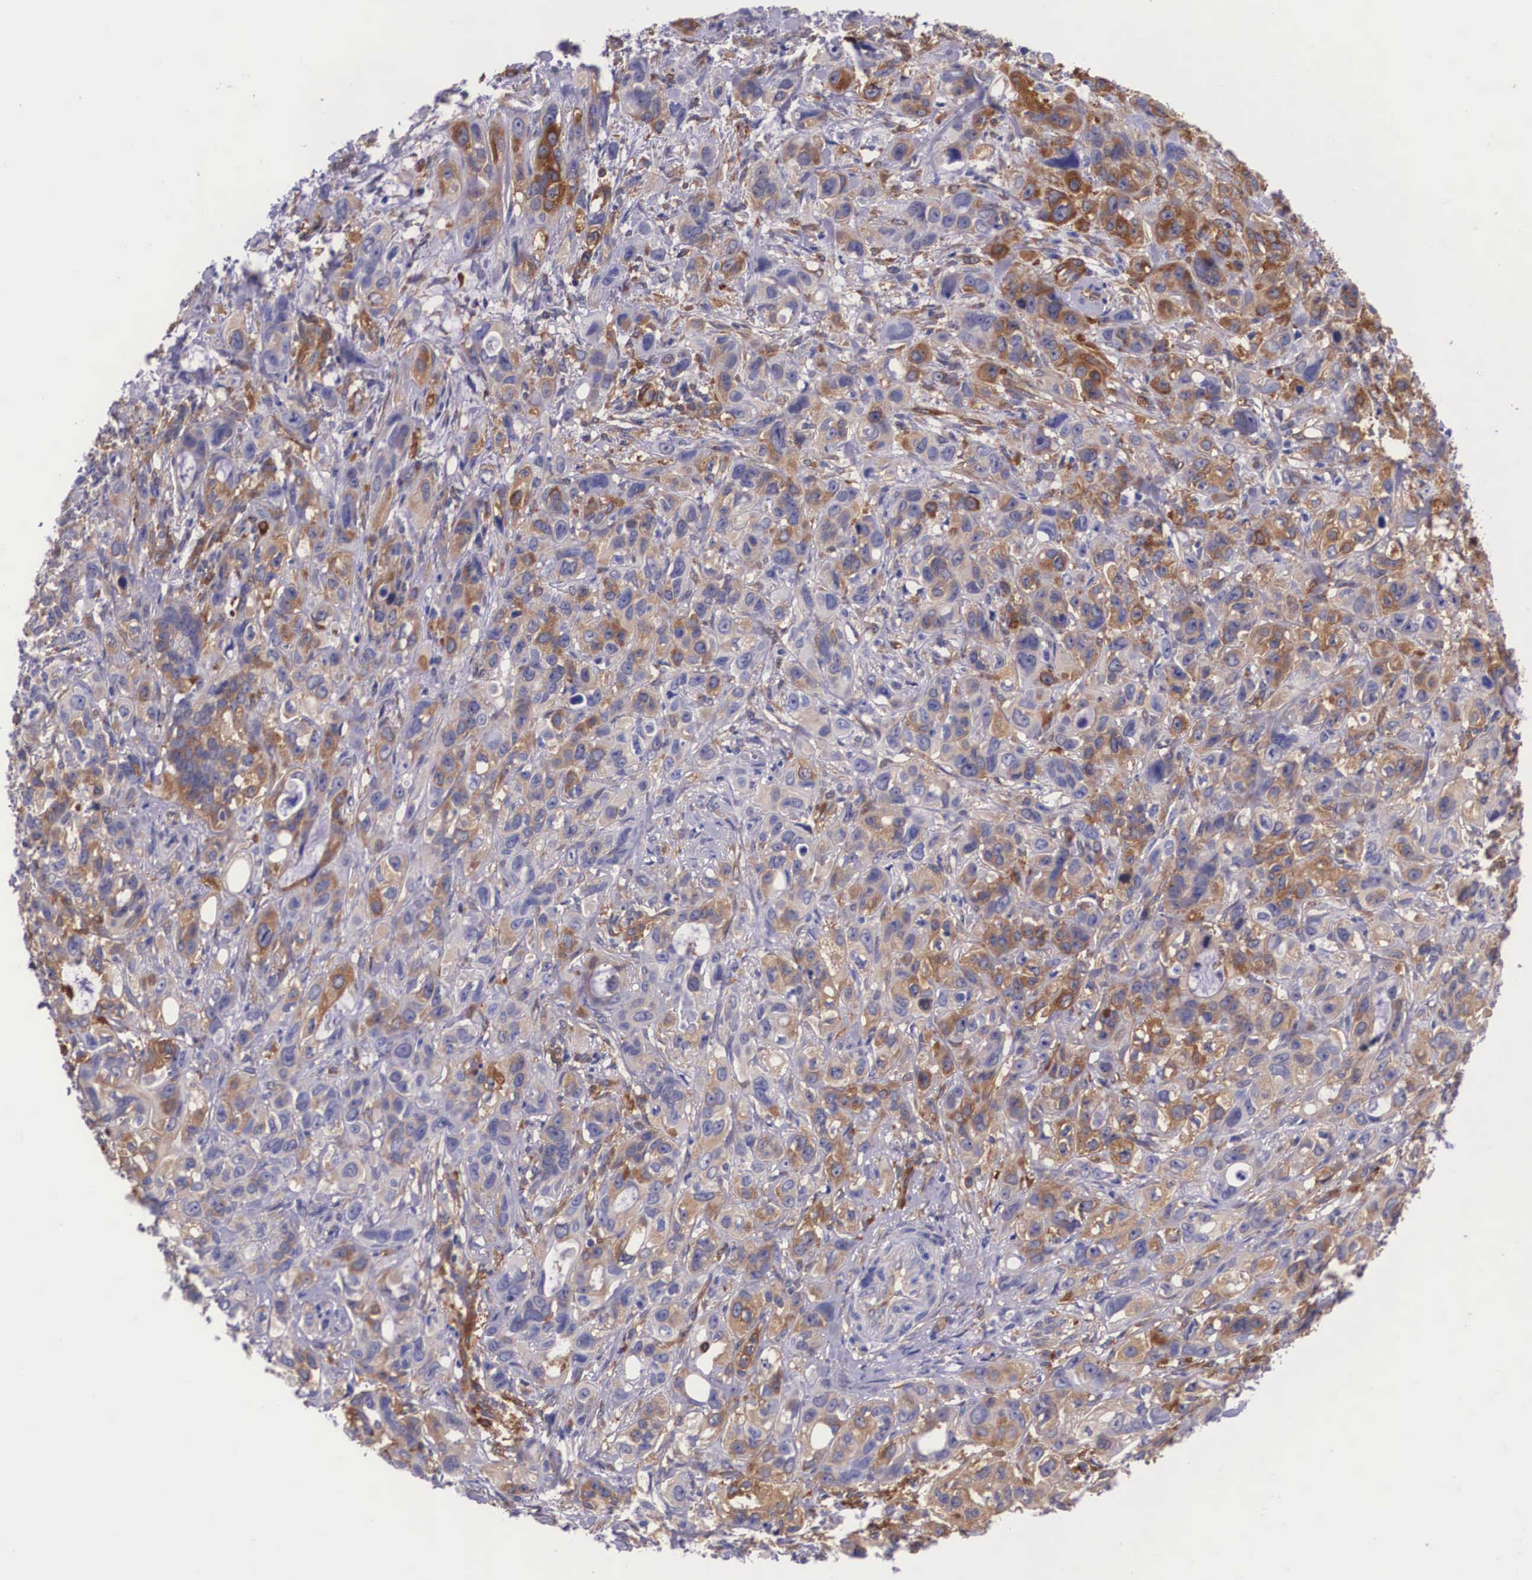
{"staining": {"intensity": "strong", "quantity": ">75%", "location": "cytoplasmic/membranous"}, "tissue": "stomach cancer", "cell_type": "Tumor cells", "image_type": "cancer", "snomed": [{"axis": "morphology", "description": "Adenocarcinoma, NOS"}, {"axis": "topography", "description": "Stomach, upper"}], "caption": "Protein expression by immunohistochemistry shows strong cytoplasmic/membranous positivity in approximately >75% of tumor cells in stomach adenocarcinoma.", "gene": "BCAR1", "patient": {"sex": "male", "age": 47}}